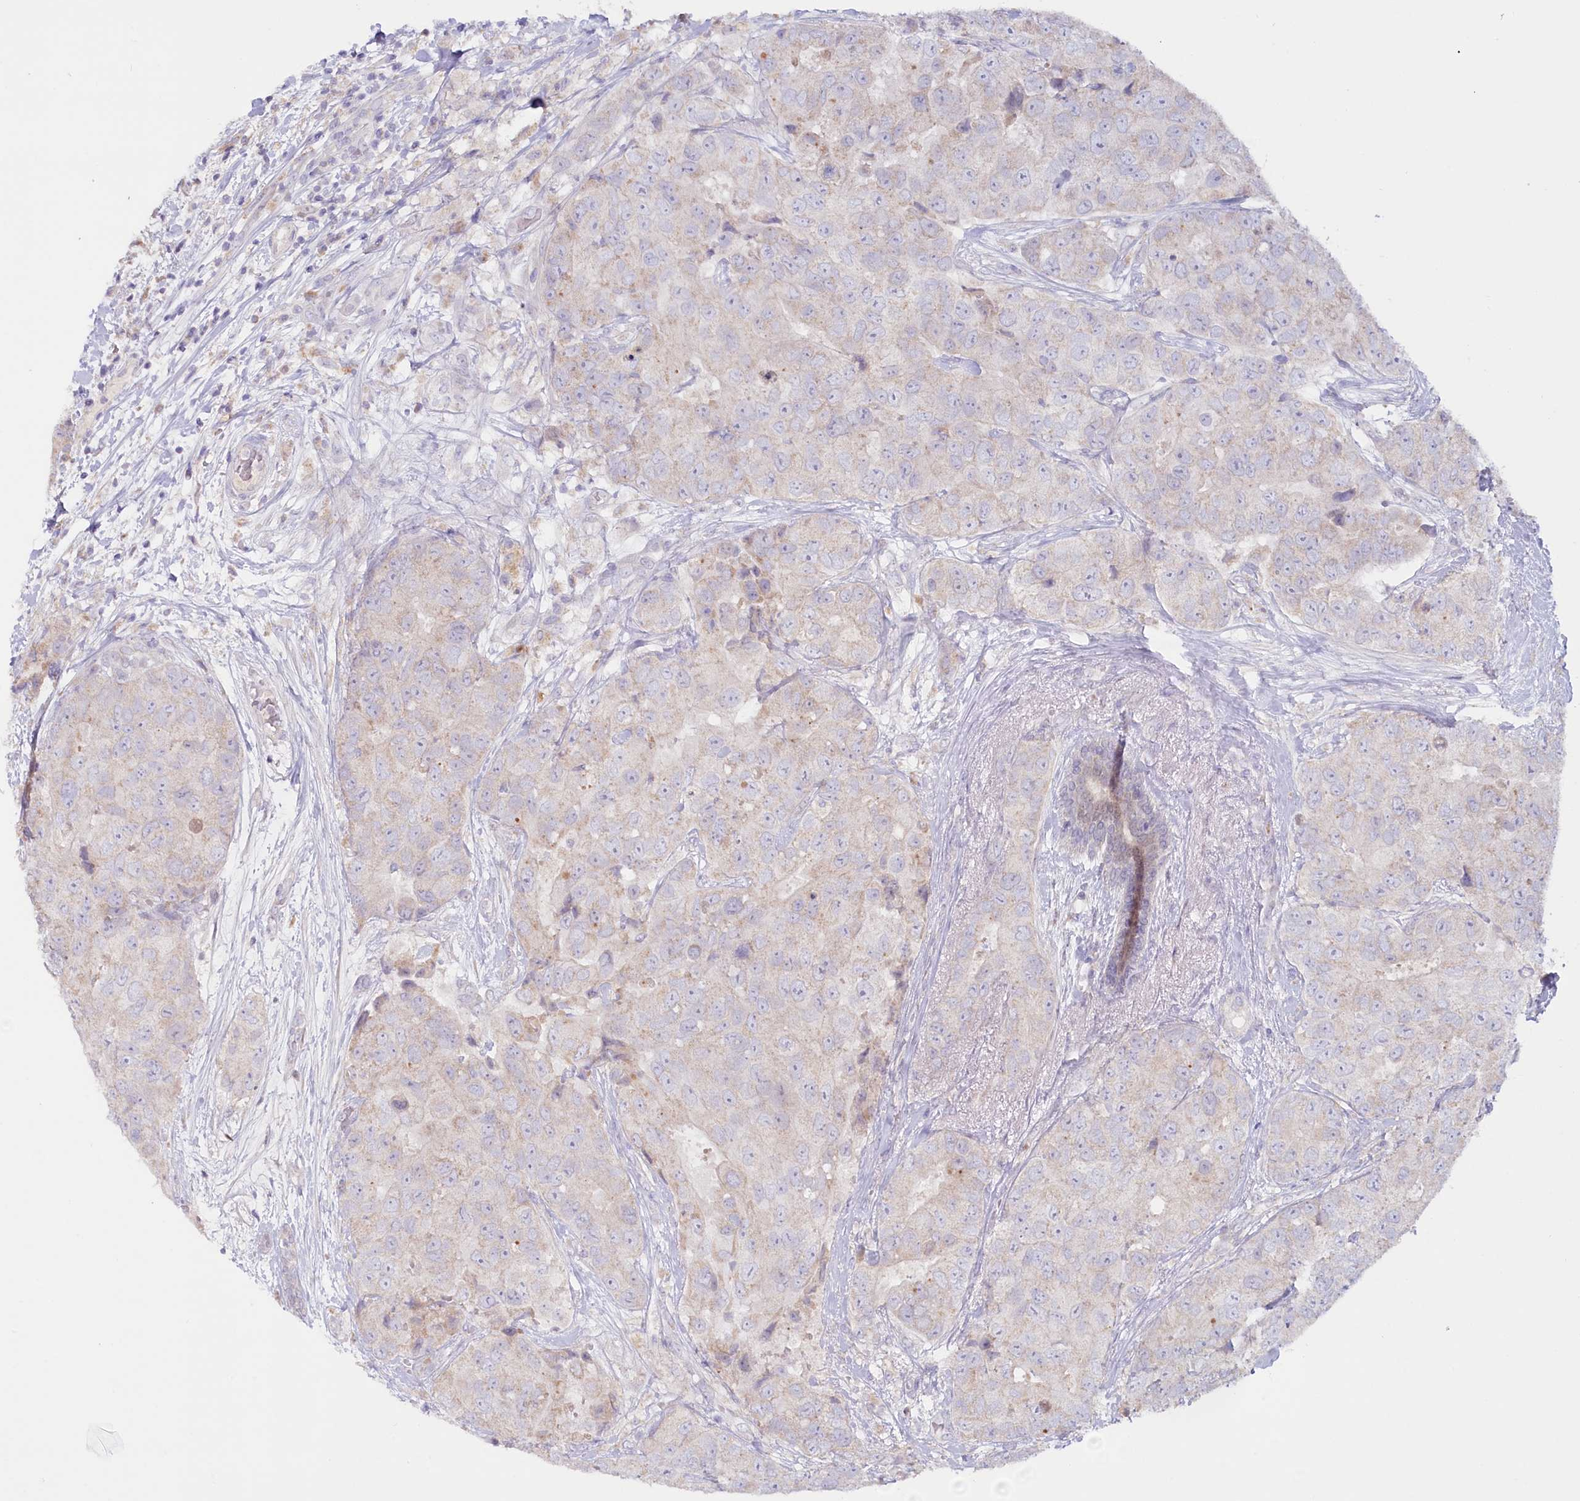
{"staining": {"intensity": "weak", "quantity": "25%-75%", "location": "cytoplasmic/membranous"}, "tissue": "breast cancer", "cell_type": "Tumor cells", "image_type": "cancer", "snomed": [{"axis": "morphology", "description": "Duct carcinoma"}, {"axis": "topography", "description": "Breast"}], "caption": "The immunohistochemical stain shows weak cytoplasmic/membranous expression in tumor cells of breast cancer tissue.", "gene": "PSAPL1", "patient": {"sex": "female", "age": 62}}